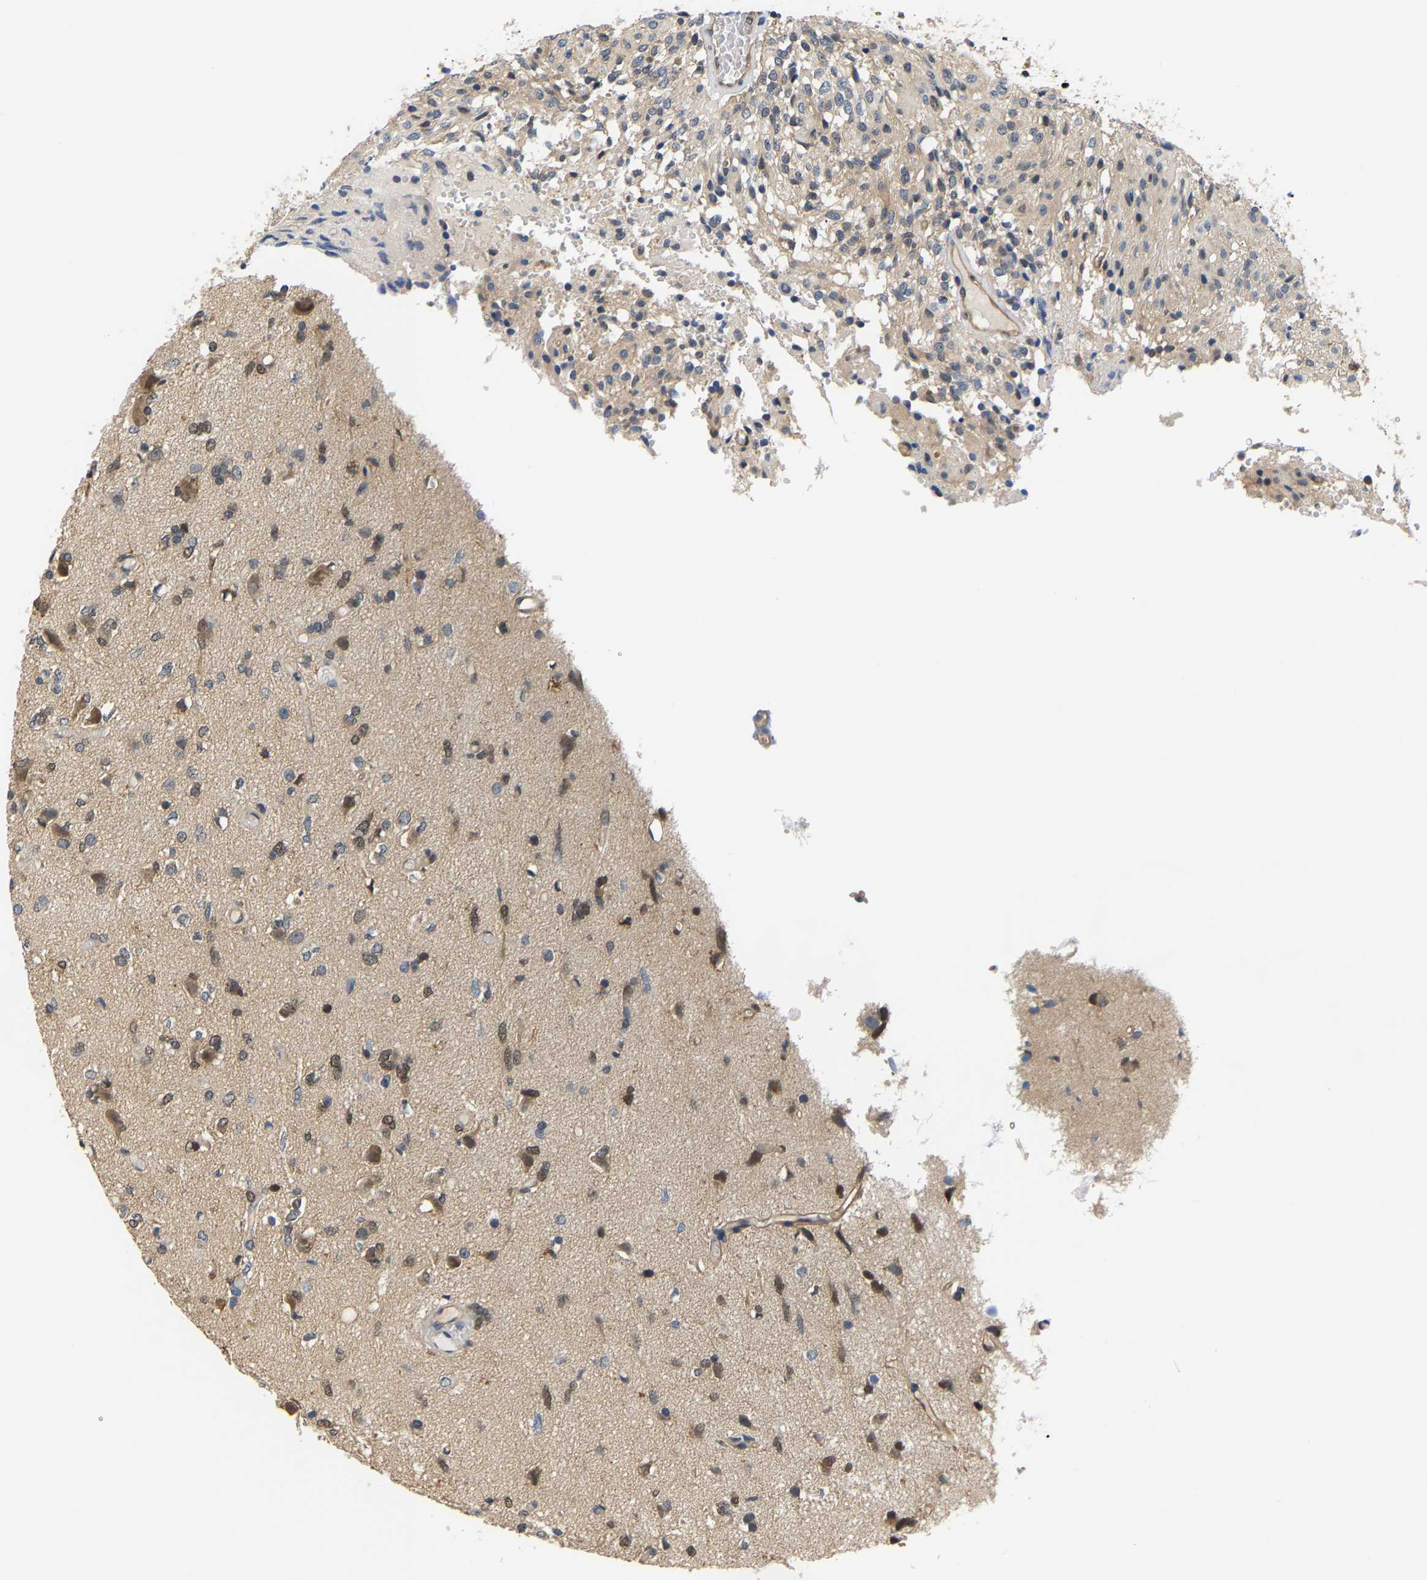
{"staining": {"intensity": "weak", "quantity": "25%-75%", "location": "cytoplasmic/membranous,nuclear"}, "tissue": "glioma", "cell_type": "Tumor cells", "image_type": "cancer", "snomed": [{"axis": "morphology", "description": "Glioma, malignant, High grade"}, {"axis": "topography", "description": "Brain"}], "caption": "There is low levels of weak cytoplasmic/membranous and nuclear staining in tumor cells of malignant glioma (high-grade), as demonstrated by immunohistochemical staining (brown color).", "gene": "ARHGEF12", "patient": {"sex": "female", "age": 59}}